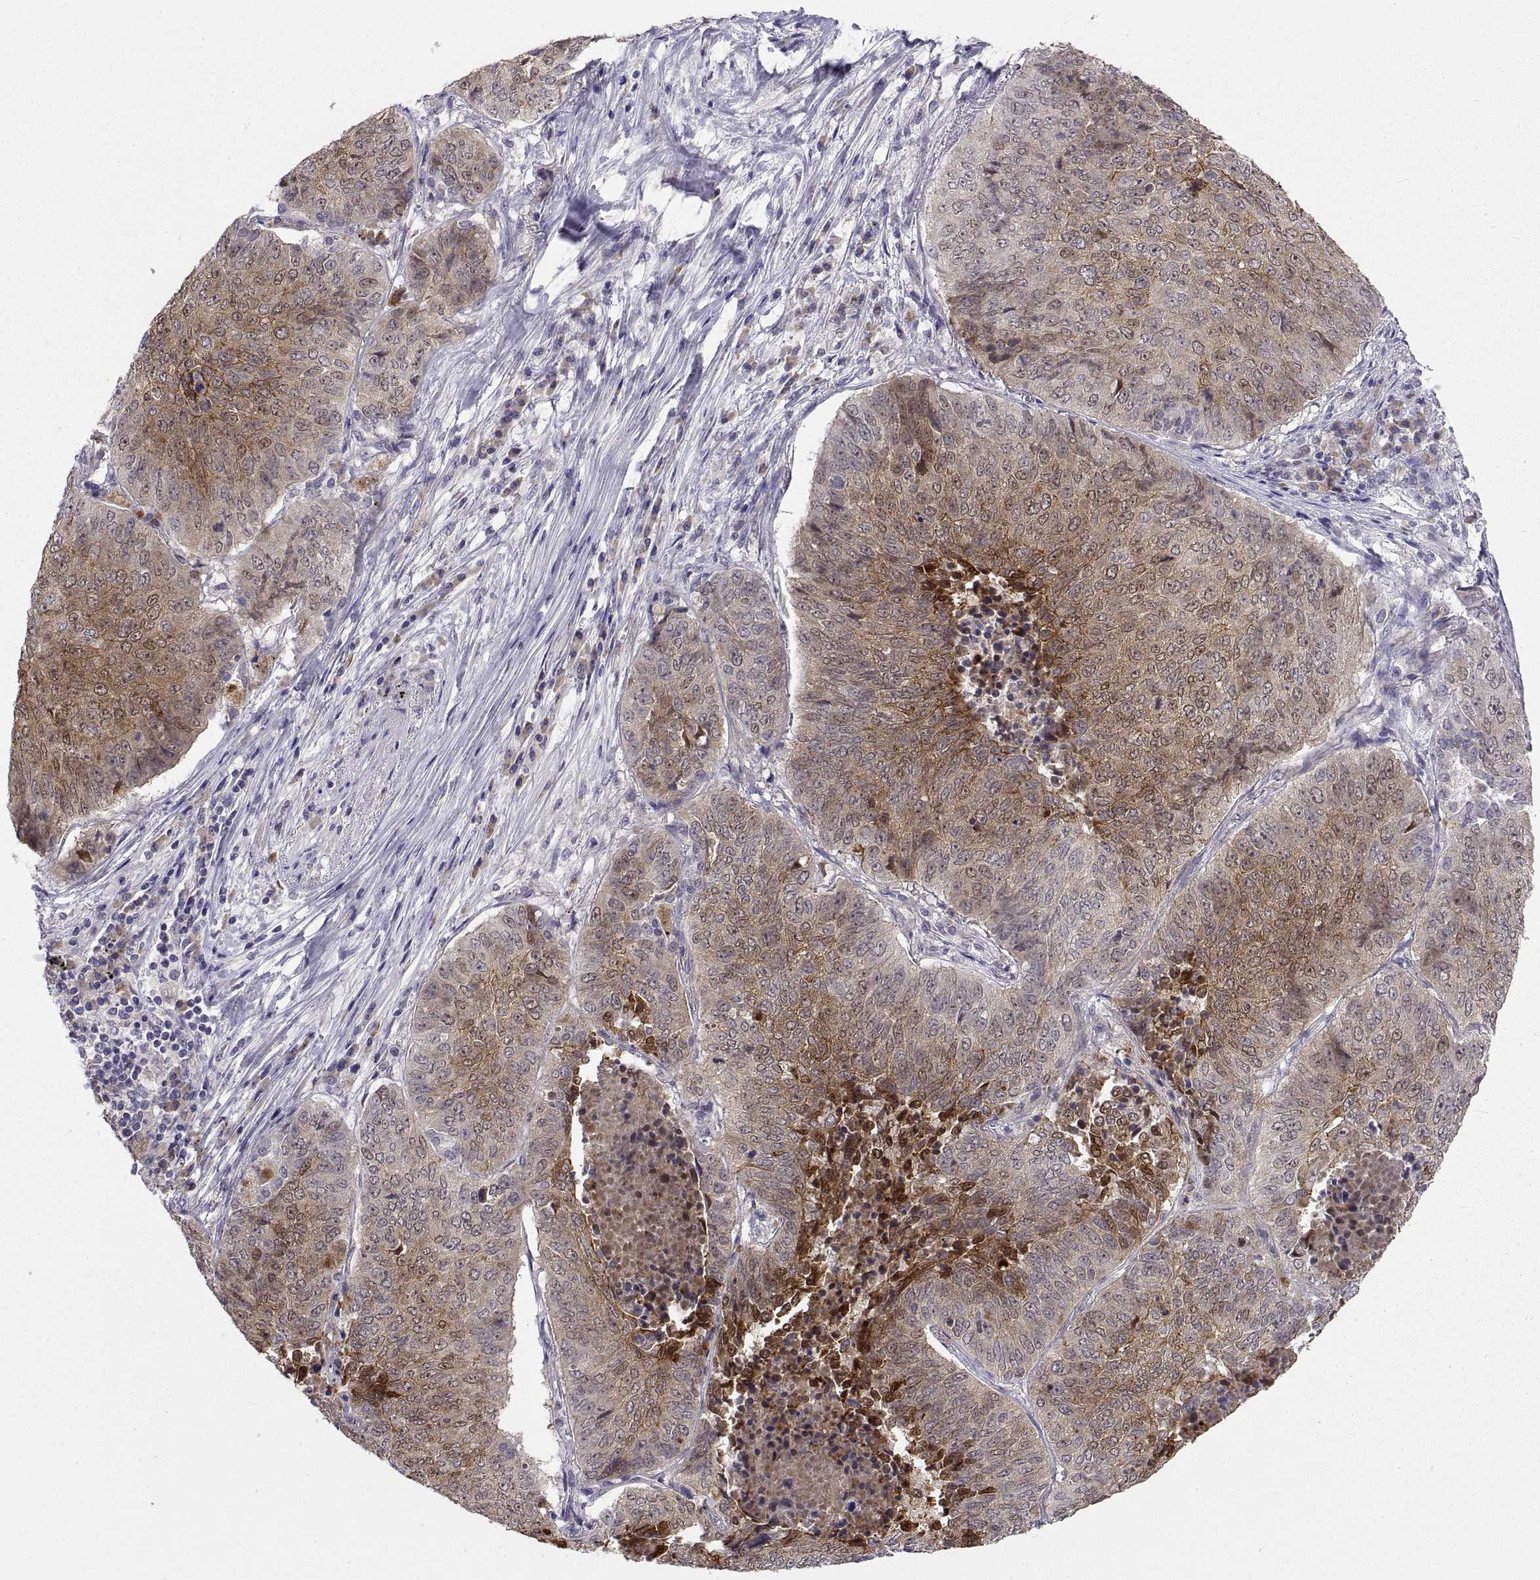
{"staining": {"intensity": "moderate", "quantity": ">75%", "location": "cytoplasmic/membranous"}, "tissue": "lung cancer", "cell_type": "Tumor cells", "image_type": "cancer", "snomed": [{"axis": "morphology", "description": "Normal tissue, NOS"}, {"axis": "morphology", "description": "Squamous cell carcinoma, NOS"}, {"axis": "topography", "description": "Bronchus"}, {"axis": "topography", "description": "Lung"}], "caption": "Lung cancer stained for a protein (brown) exhibits moderate cytoplasmic/membranous positive positivity in about >75% of tumor cells.", "gene": "PKP1", "patient": {"sex": "male", "age": 64}}